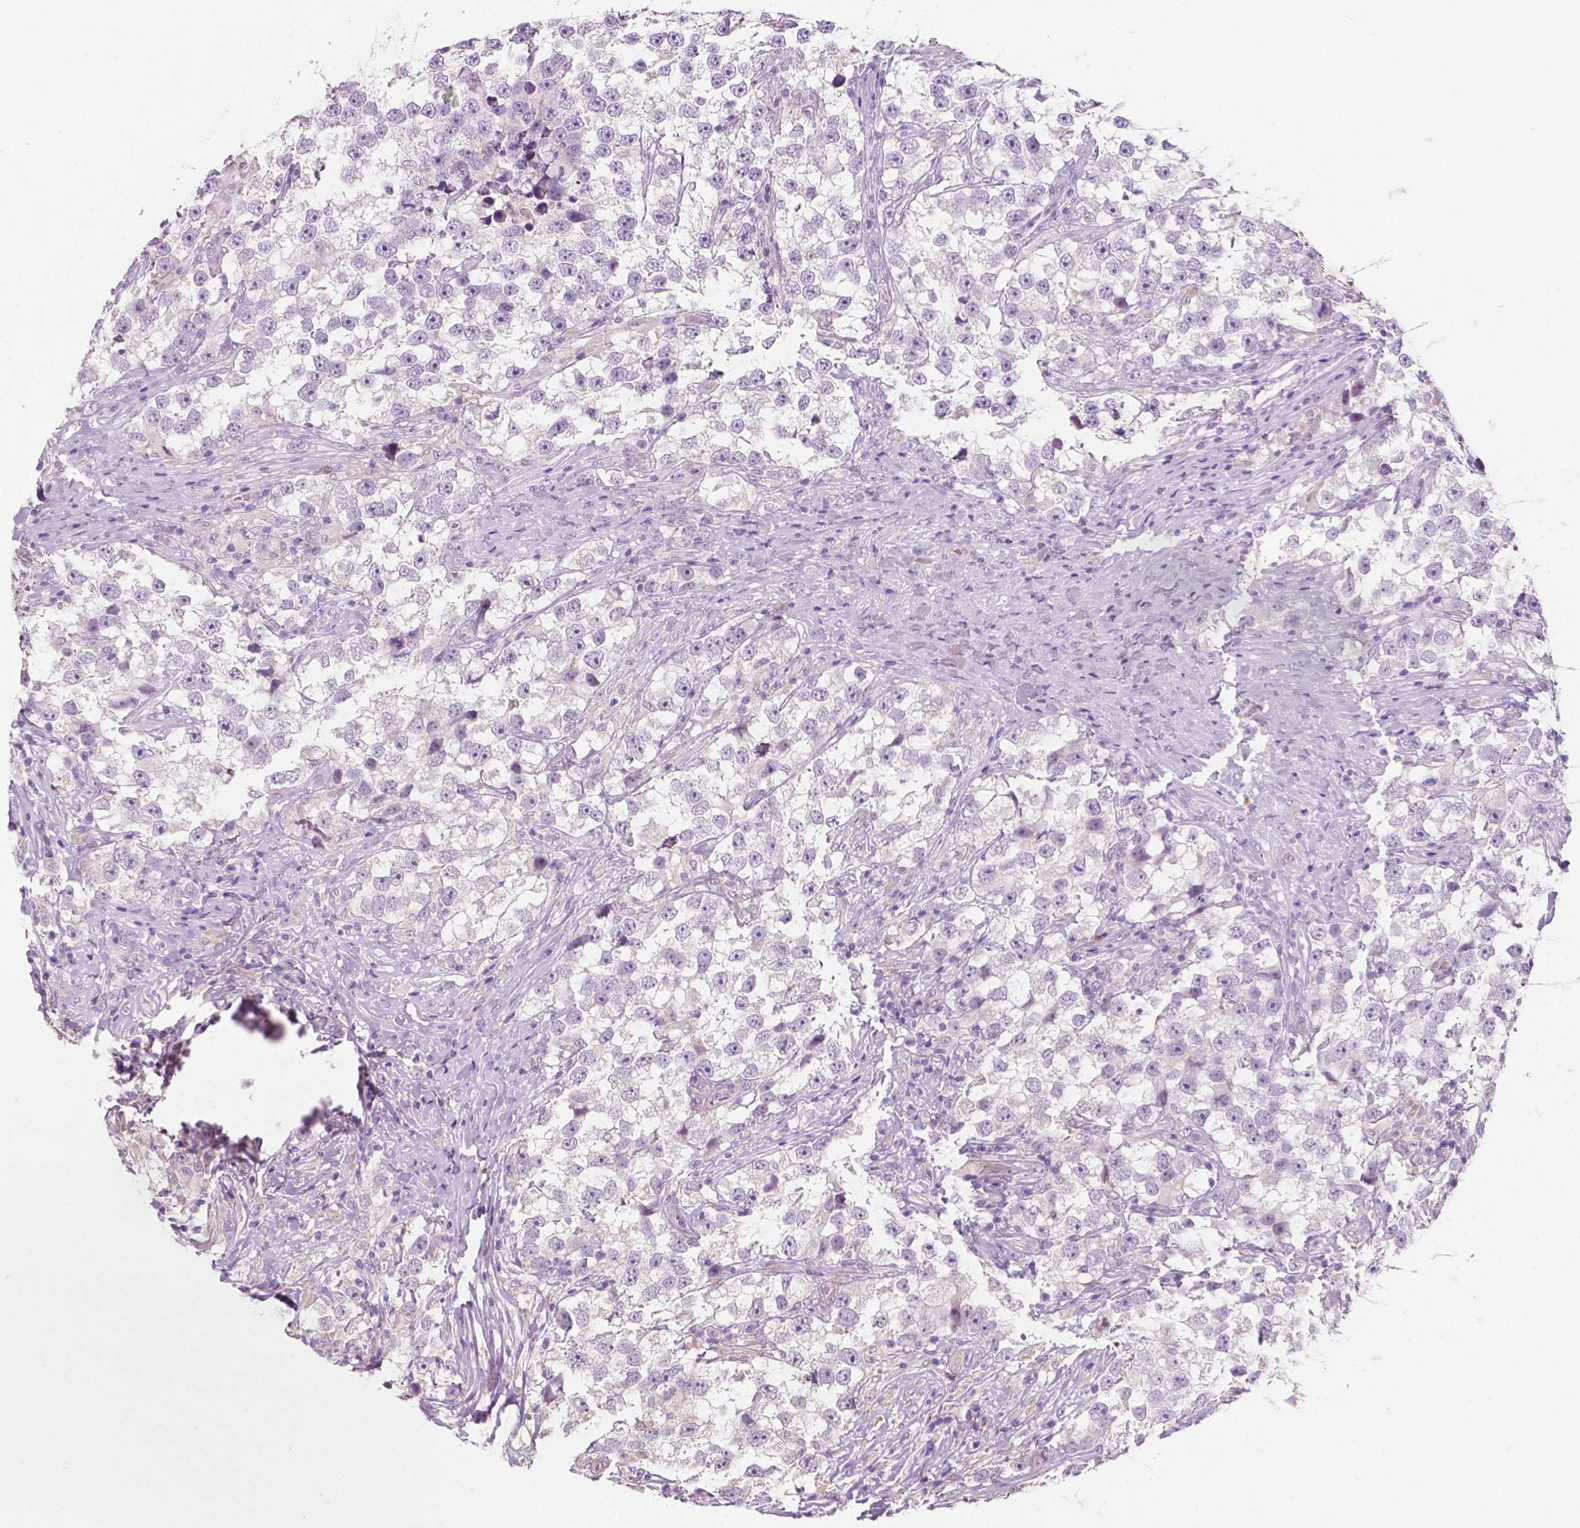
{"staining": {"intensity": "negative", "quantity": "none", "location": "none"}, "tissue": "testis cancer", "cell_type": "Tumor cells", "image_type": "cancer", "snomed": [{"axis": "morphology", "description": "Seminoma, NOS"}, {"axis": "topography", "description": "Testis"}], "caption": "Histopathology image shows no significant protein expression in tumor cells of testis cancer (seminoma).", "gene": "LRP1B", "patient": {"sex": "male", "age": 46}}